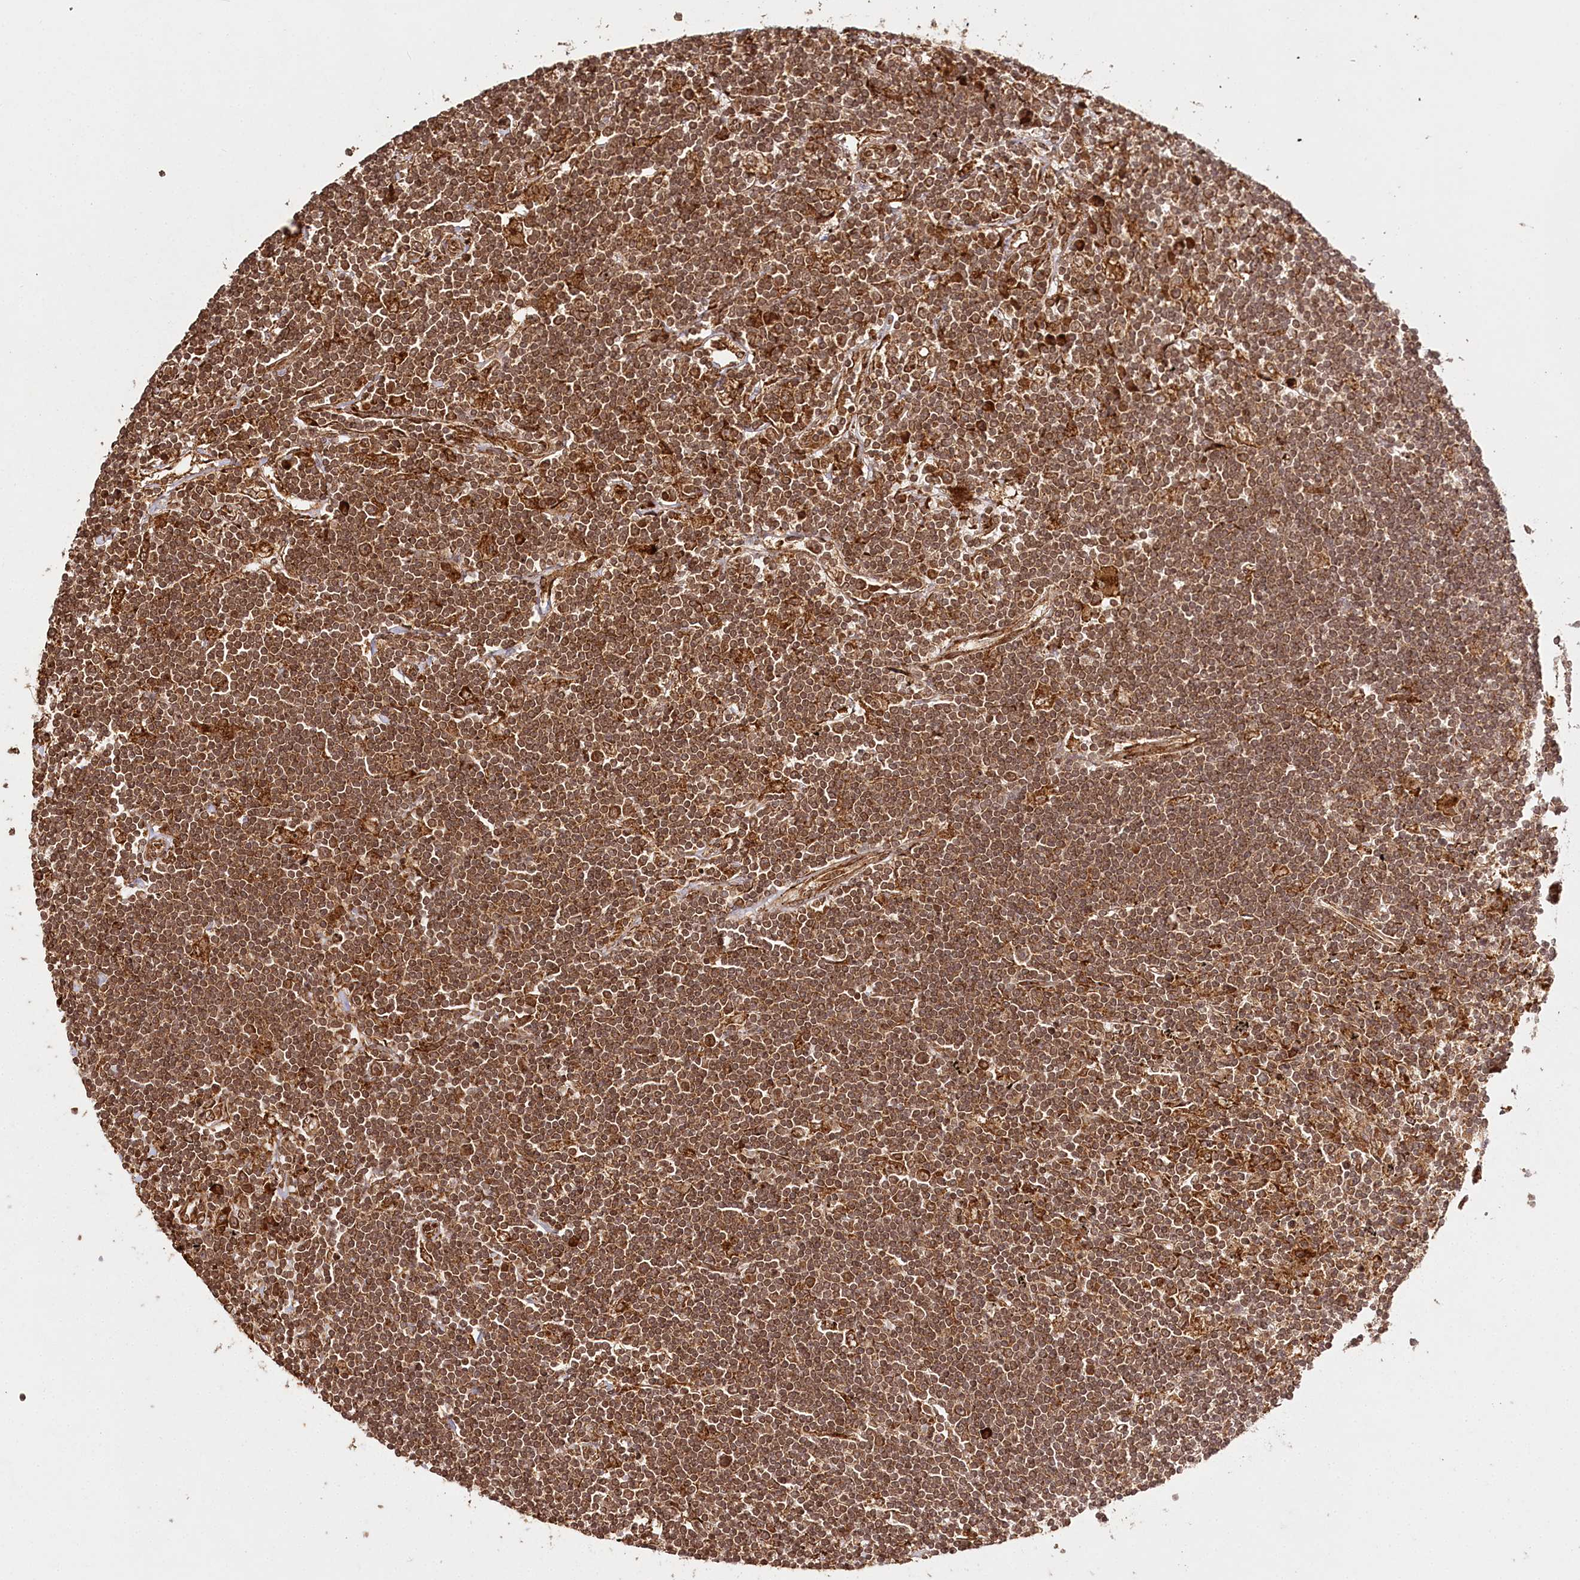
{"staining": {"intensity": "strong", "quantity": ">75%", "location": "cytoplasmic/membranous,nuclear"}, "tissue": "lymphoma", "cell_type": "Tumor cells", "image_type": "cancer", "snomed": [{"axis": "morphology", "description": "Malignant lymphoma, non-Hodgkin's type, Low grade"}, {"axis": "topography", "description": "Spleen"}], "caption": "Tumor cells show high levels of strong cytoplasmic/membranous and nuclear positivity in approximately >75% of cells in human low-grade malignant lymphoma, non-Hodgkin's type.", "gene": "ULK2", "patient": {"sex": "male", "age": 76}}